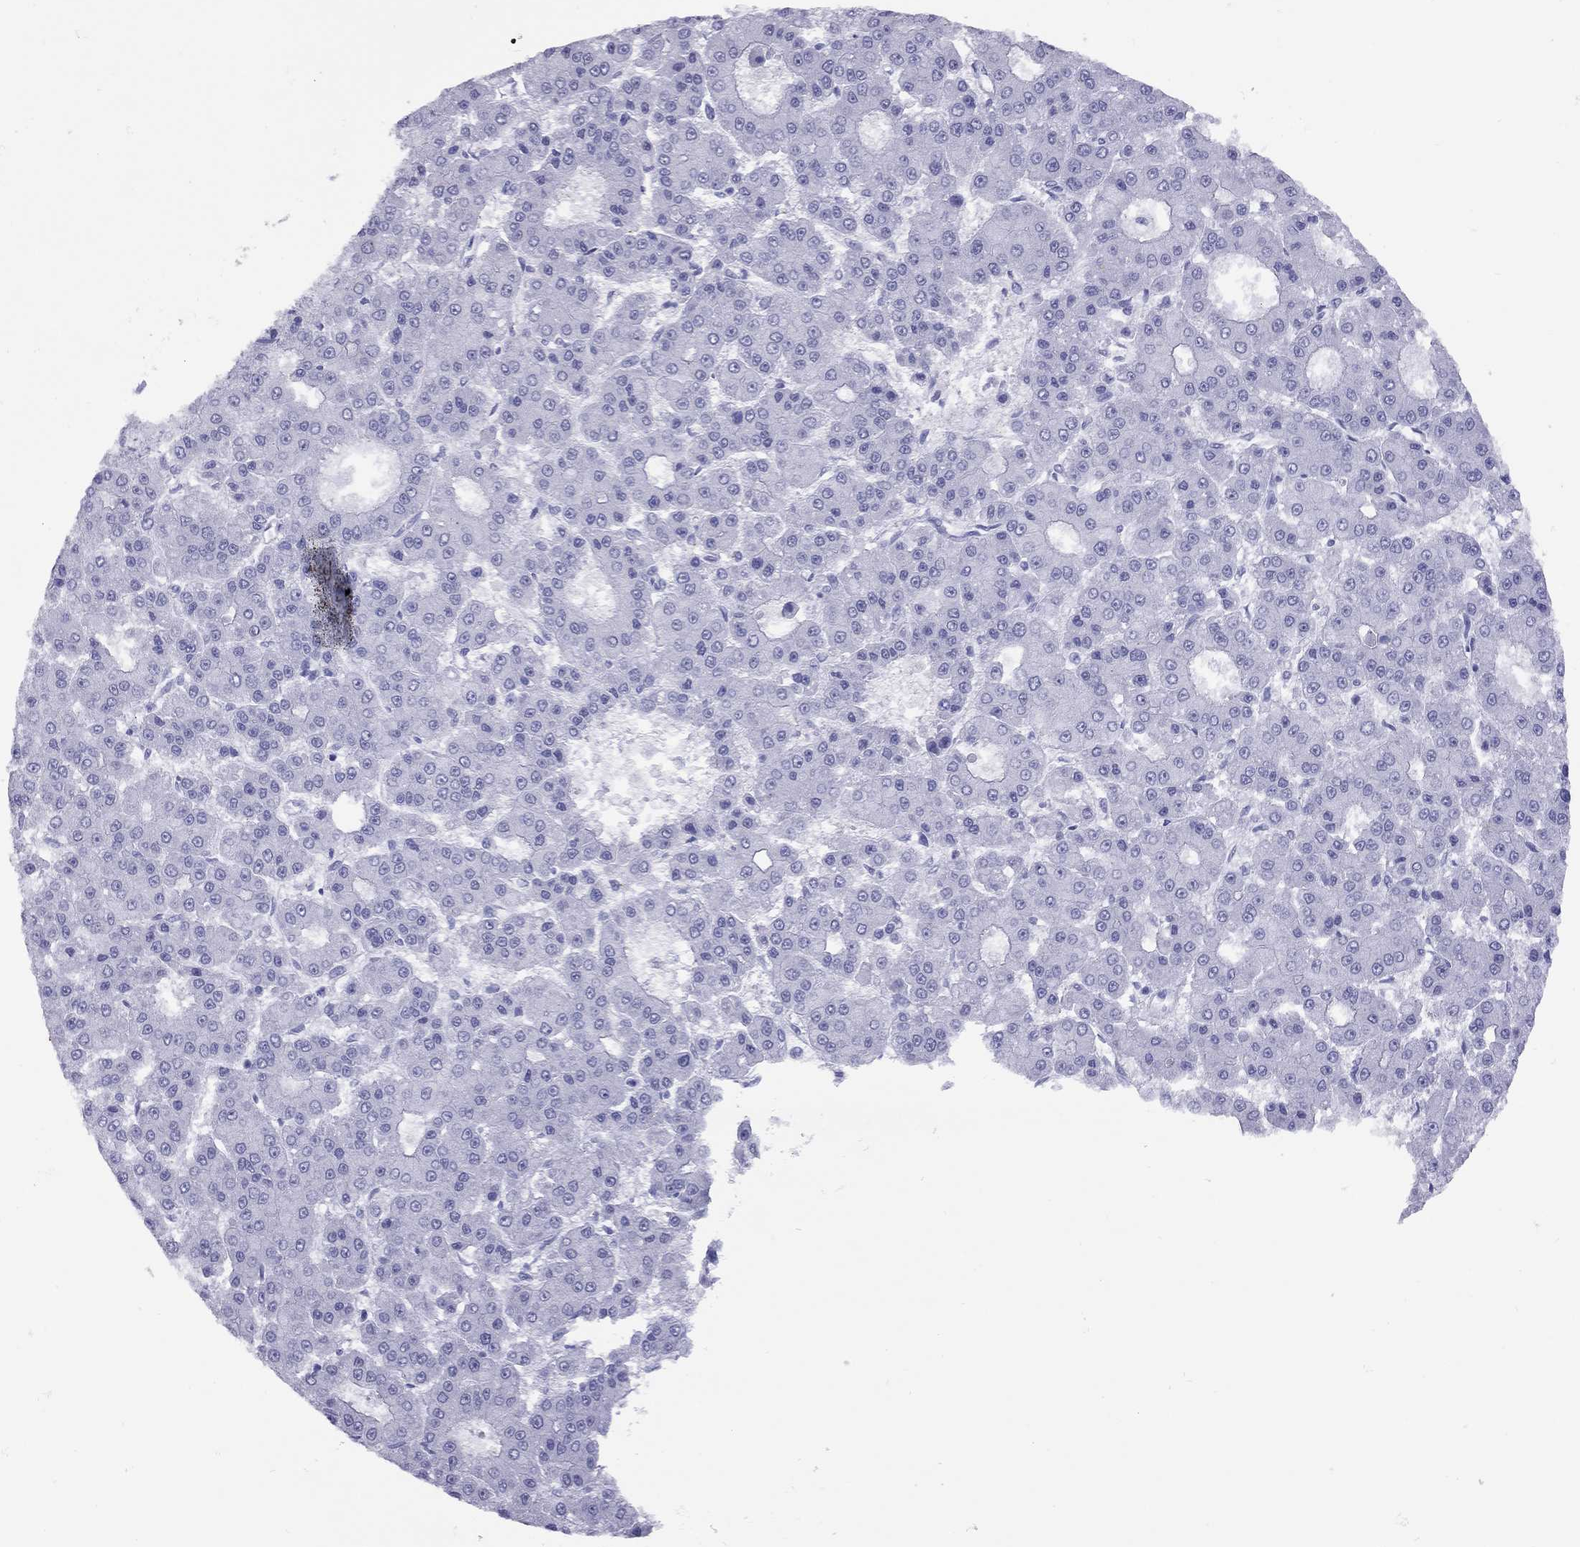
{"staining": {"intensity": "negative", "quantity": "none", "location": "none"}, "tissue": "liver cancer", "cell_type": "Tumor cells", "image_type": "cancer", "snomed": [{"axis": "morphology", "description": "Carcinoma, Hepatocellular, NOS"}, {"axis": "topography", "description": "Liver"}], "caption": "Immunohistochemistry (IHC) image of neoplastic tissue: liver cancer (hepatocellular carcinoma) stained with DAB (3,3'-diaminobenzidine) exhibits no significant protein positivity in tumor cells.", "gene": "LYAR", "patient": {"sex": "male", "age": 70}}